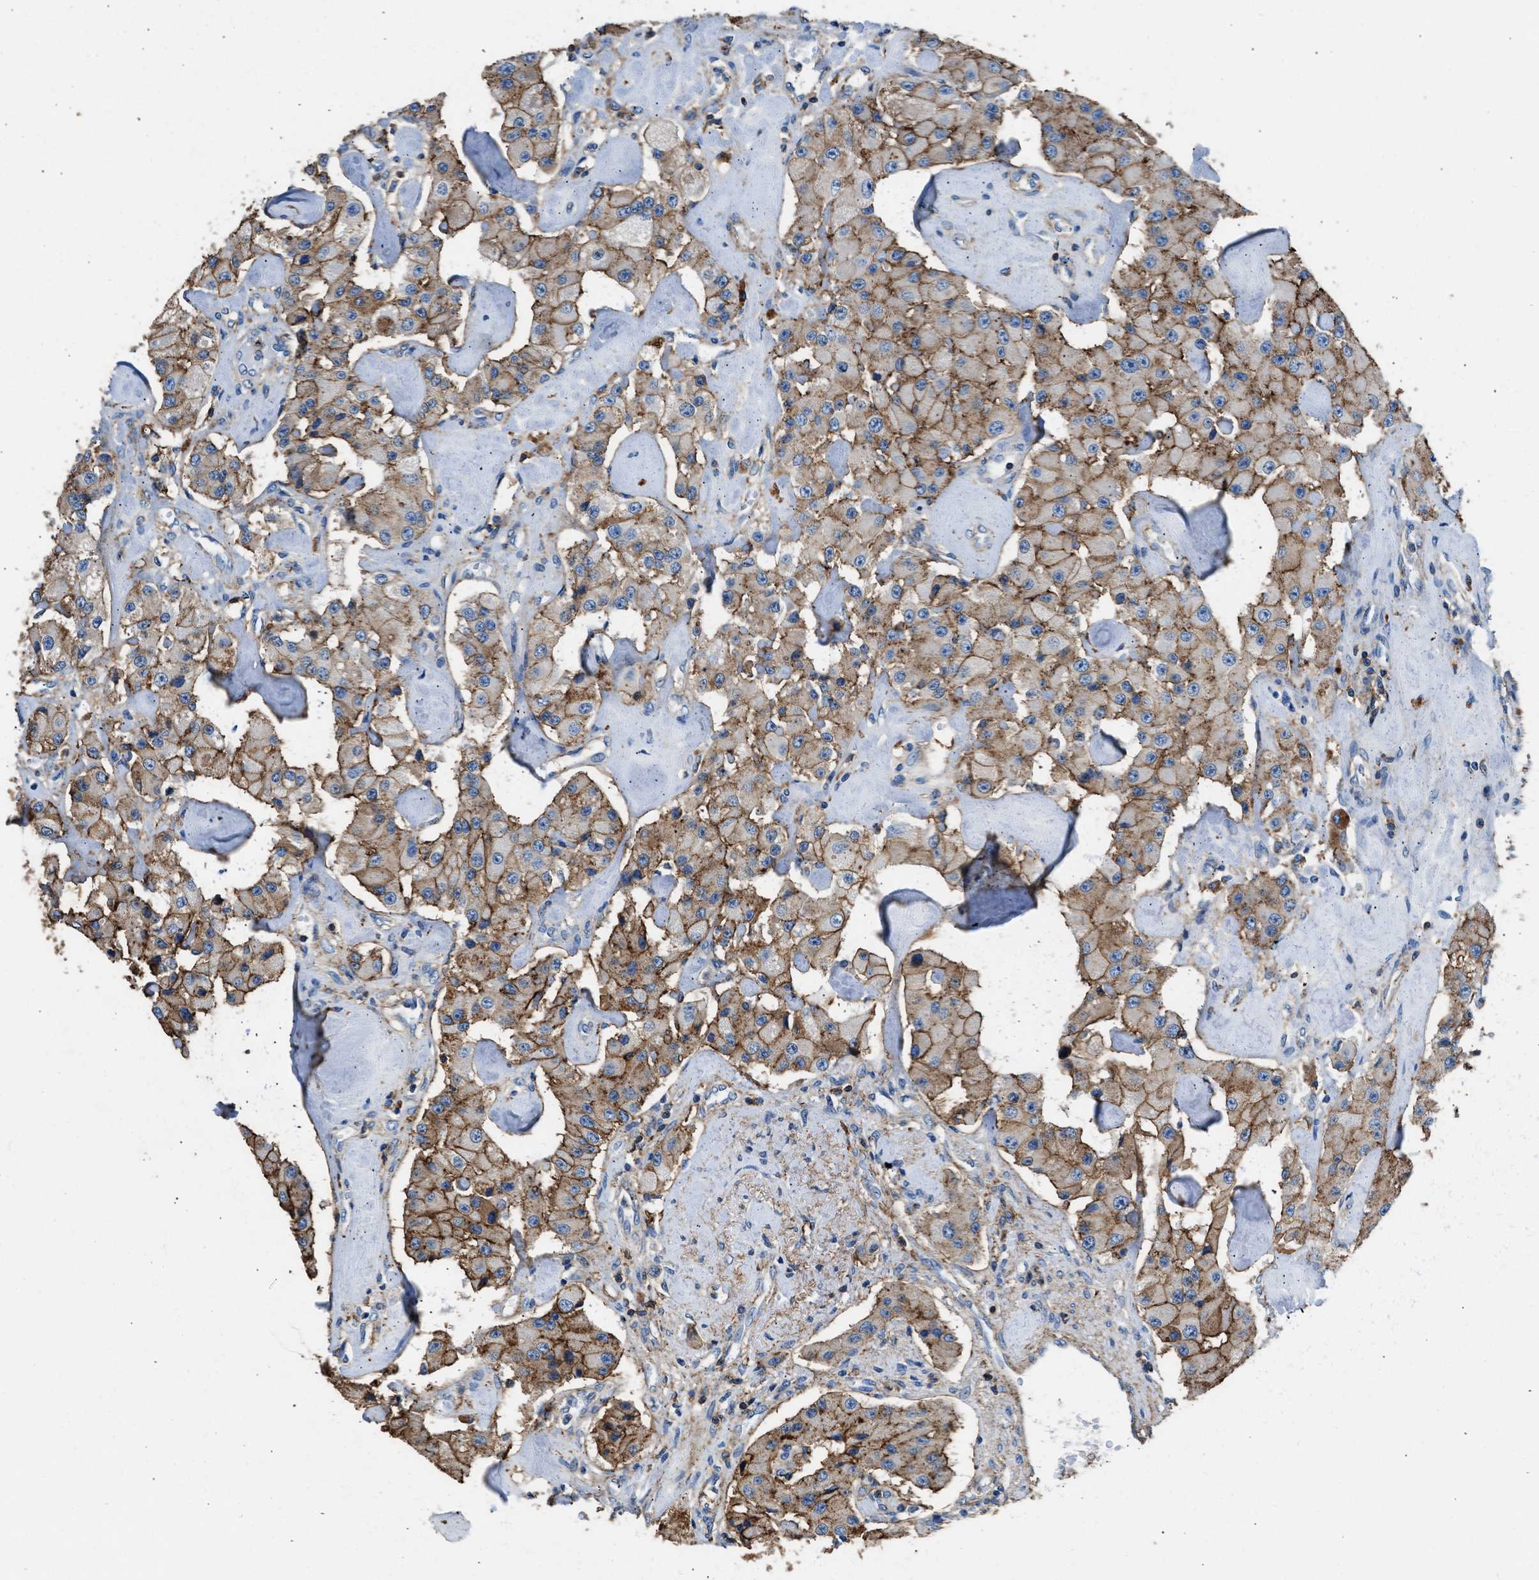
{"staining": {"intensity": "moderate", "quantity": ">75%", "location": "cytoplasmic/membranous"}, "tissue": "carcinoid", "cell_type": "Tumor cells", "image_type": "cancer", "snomed": [{"axis": "morphology", "description": "Carcinoid, malignant, NOS"}, {"axis": "topography", "description": "Pancreas"}], "caption": "Protein expression analysis of human malignant carcinoid reveals moderate cytoplasmic/membranous expression in approximately >75% of tumor cells.", "gene": "KCNQ4", "patient": {"sex": "male", "age": 41}}